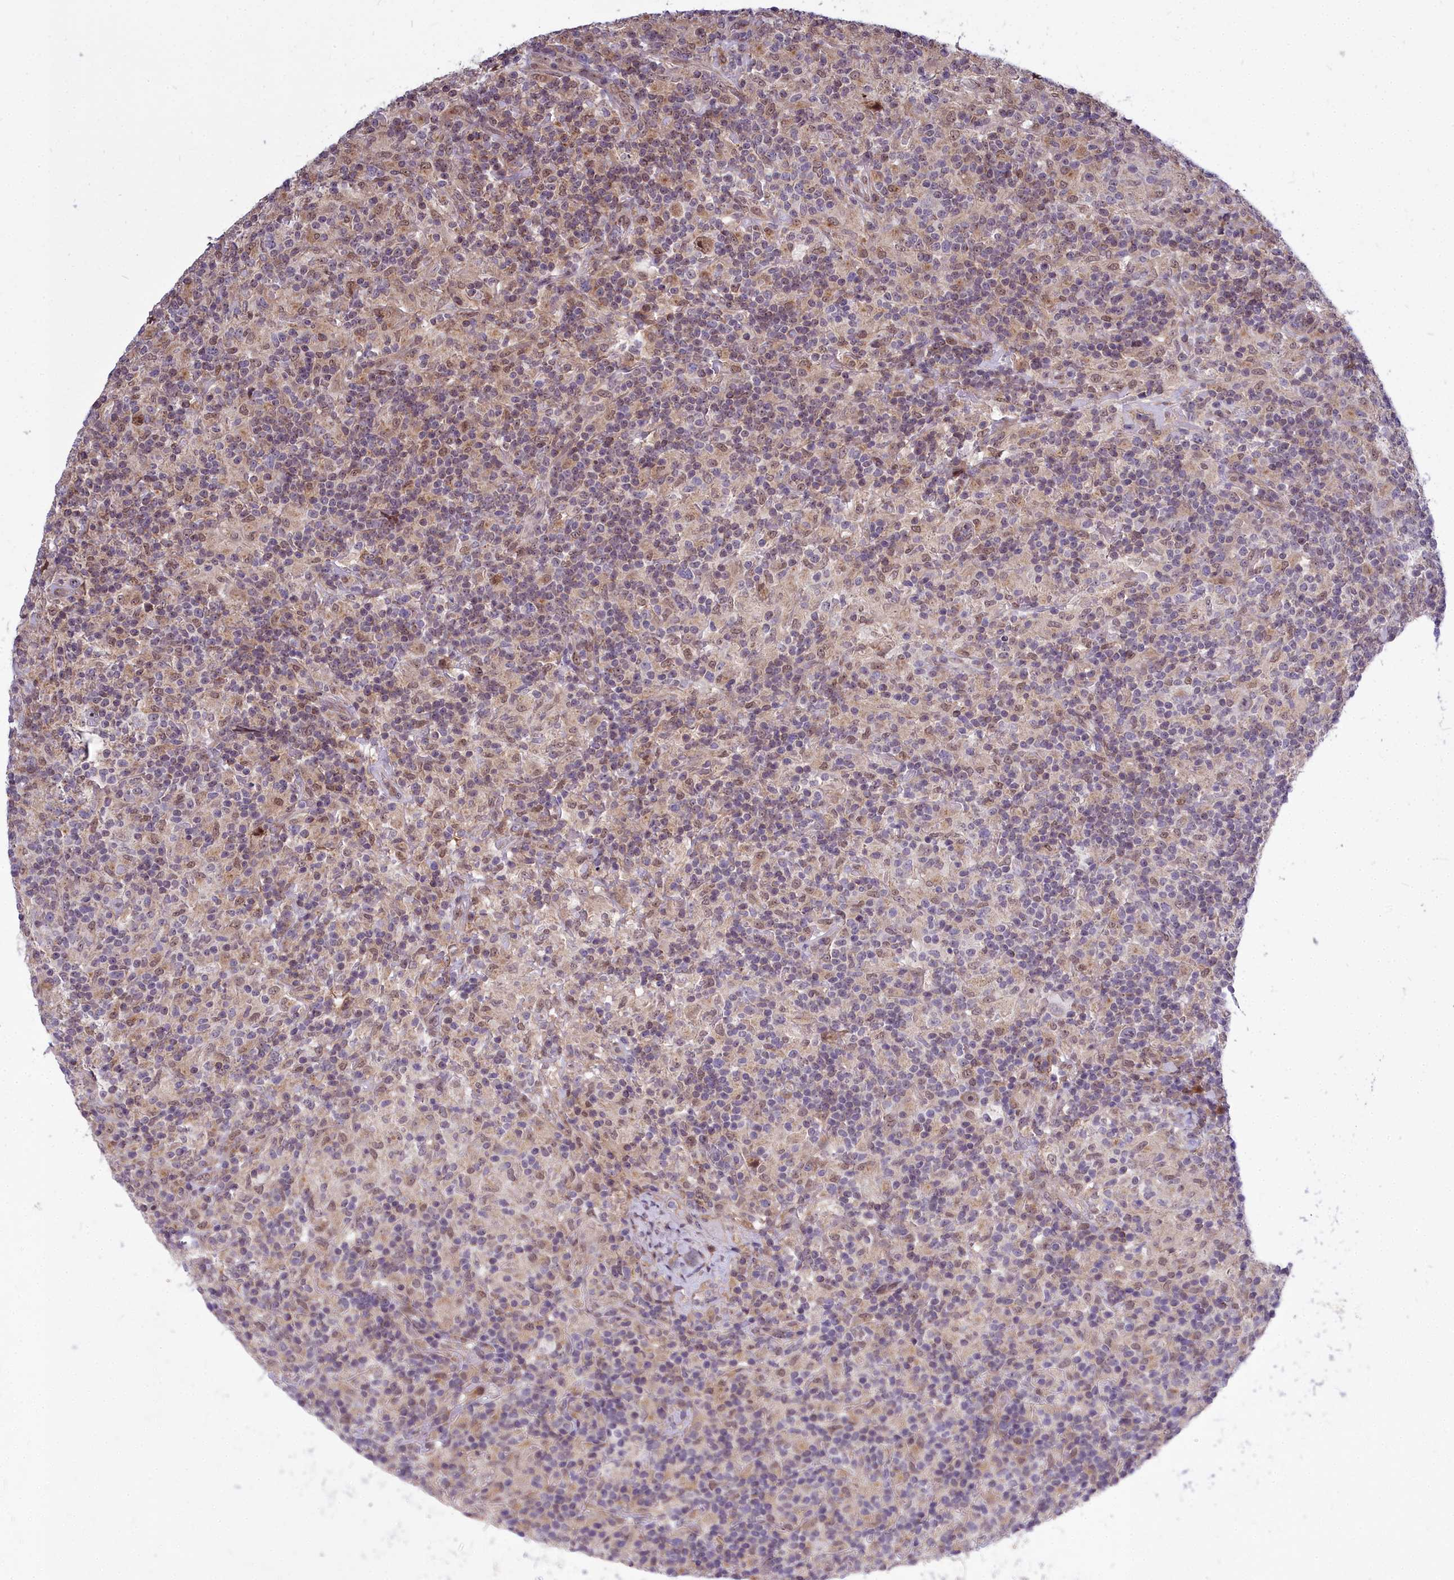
{"staining": {"intensity": "moderate", "quantity": "25%-75%", "location": "nuclear"}, "tissue": "lymphoma", "cell_type": "Tumor cells", "image_type": "cancer", "snomed": [{"axis": "morphology", "description": "Hodgkin's disease, NOS"}, {"axis": "topography", "description": "Lymph node"}], "caption": "A high-resolution histopathology image shows immunohistochemistry staining of lymphoma, which exhibits moderate nuclear staining in about 25%-75% of tumor cells.", "gene": "ABCB8", "patient": {"sex": "male", "age": 70}}